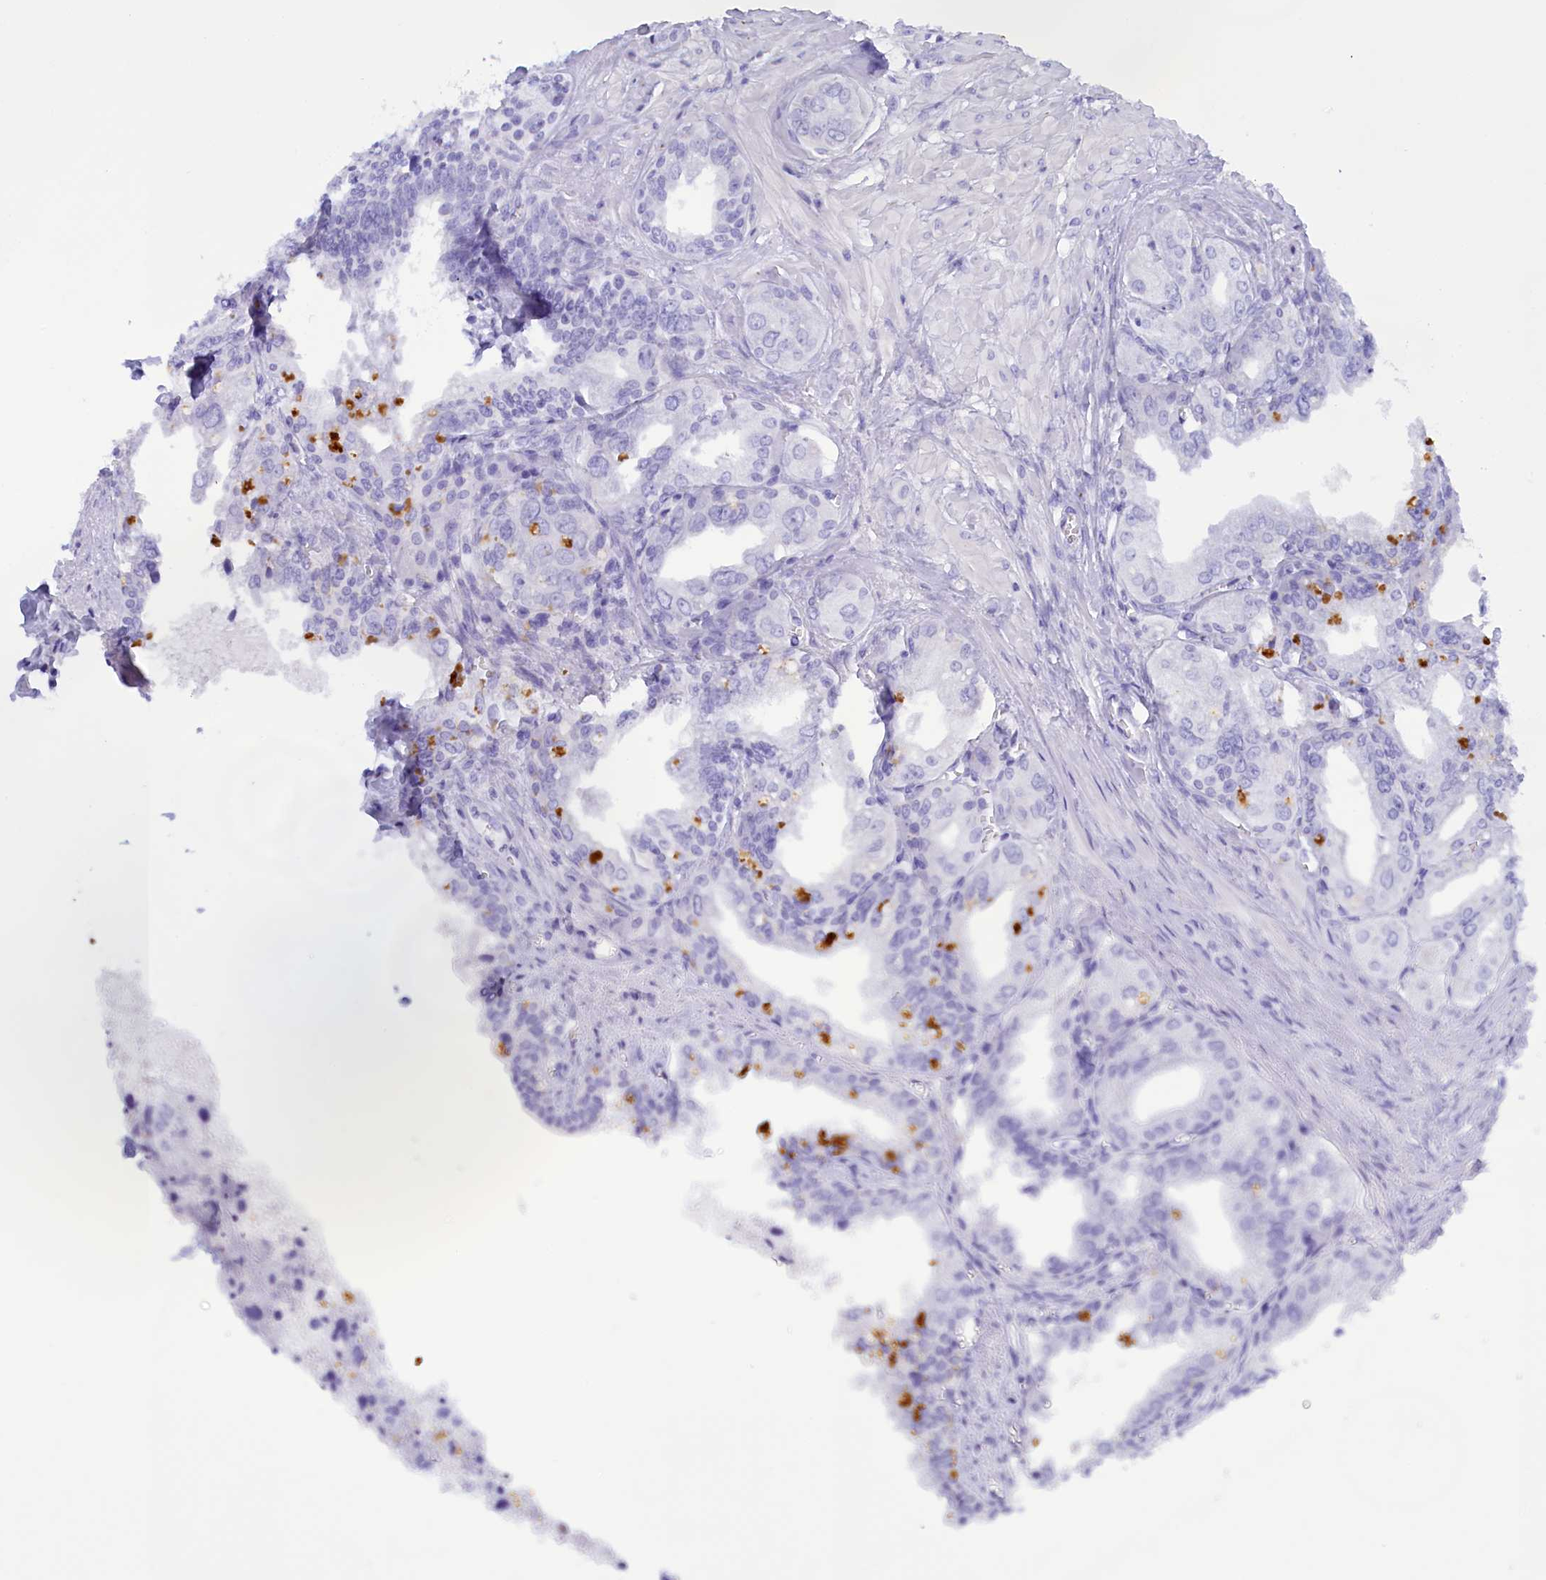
{"staining": {"intensity": "negative", "quantity": "none", "location": "none"}, "tissue": "seminal vesicle", "cell_type": "Glandular cells", "image_type": "normal", "snomed": [{"axis": "morphology", "description": "Normal tissue, NOS"}, {"axis": "topography", "description": "Seminal veicle"}], "caption": "Immunohistochemistry micrograph of normal seminal vesicle: seminal vesicle stained with DAB (3,3'-diaminobenzidine) exhibits no significant protein expression in glandular cells.", "gene": "PROK2", "patient": {"sex": "male", "age": 67}}